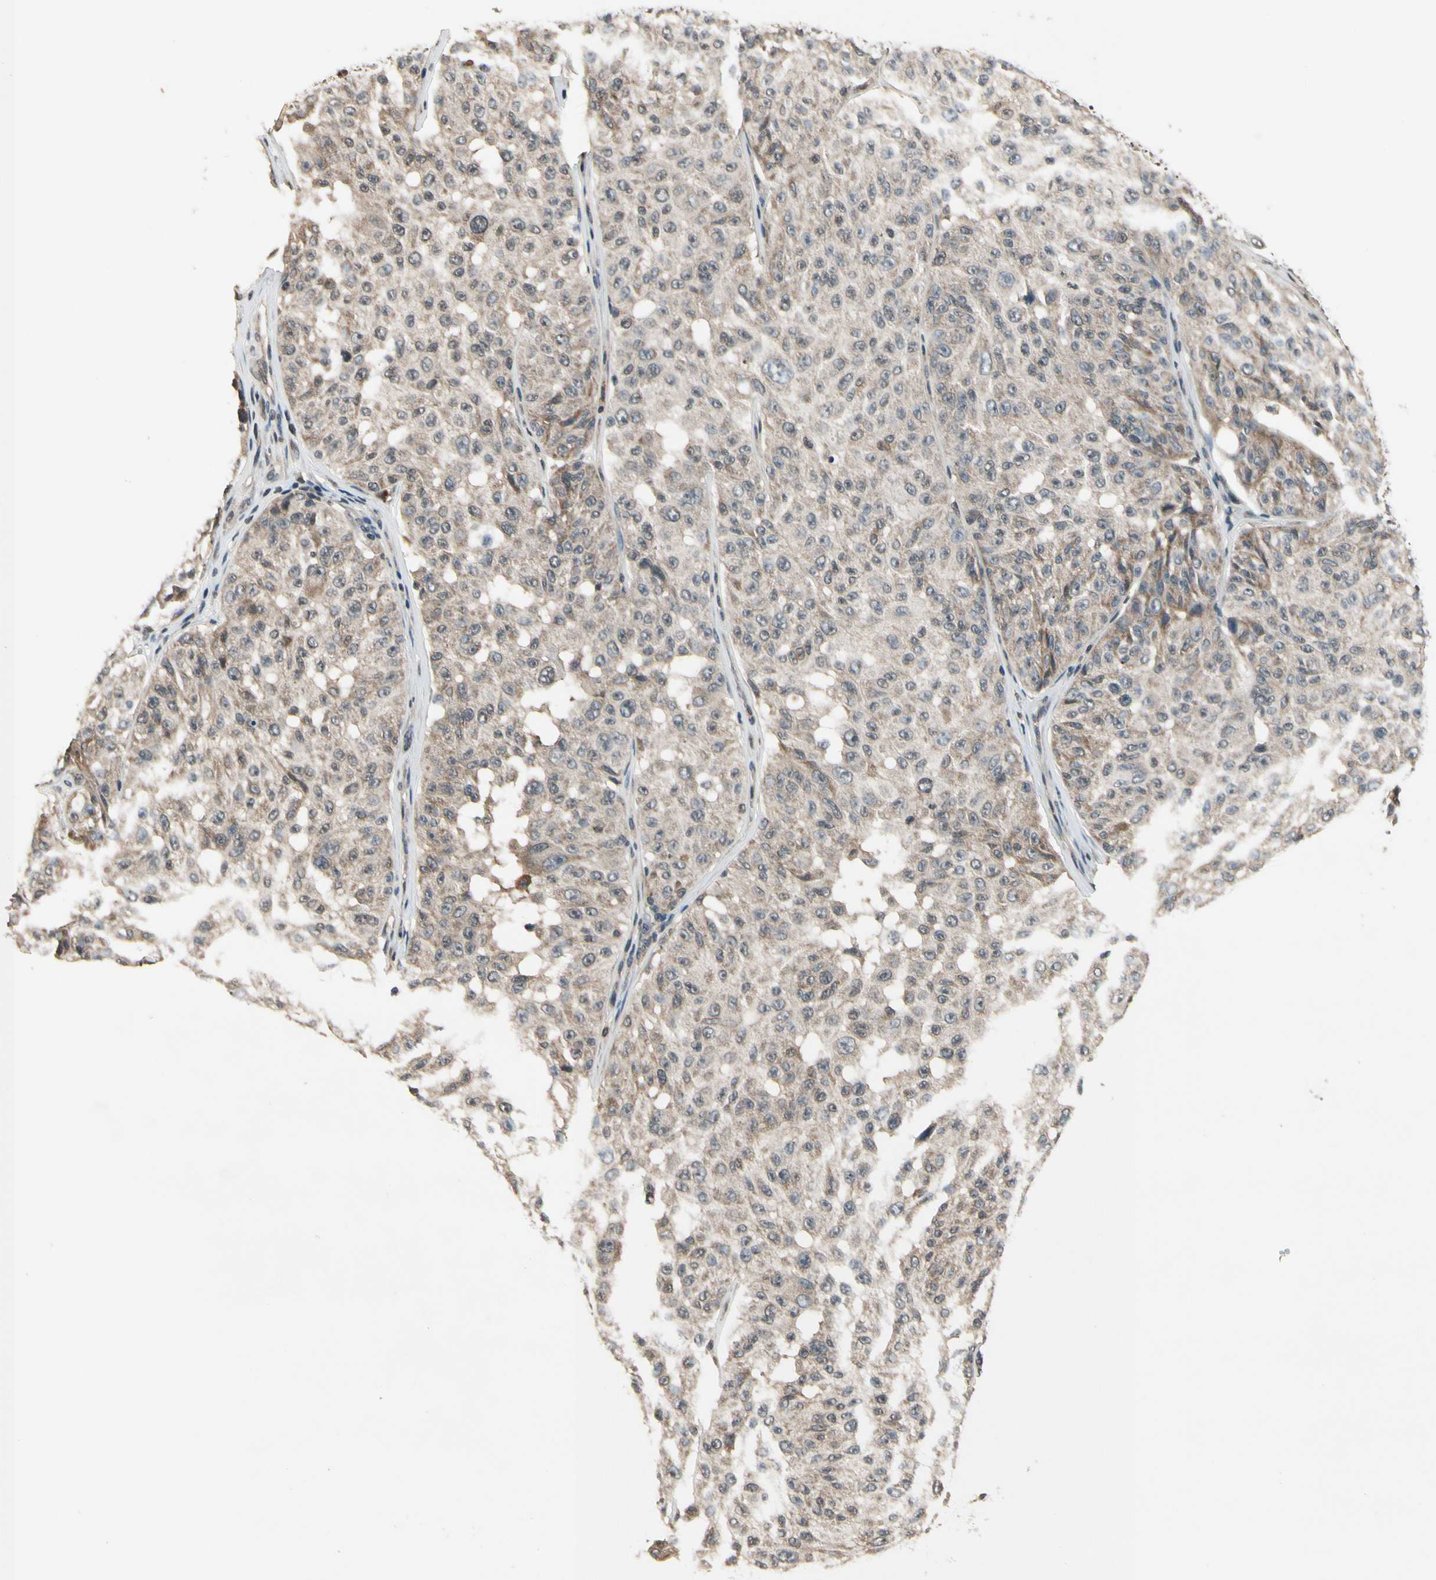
{"staining": {"intensity": "moderate", "quantity": ">75%", "location": "cytoplasmic/membranous"}, "tissue": "melanoma", "cell_type": "Tumor cells", "image_type": "cancer", "snomed": [{"axis": "morphology", "description": "Malignant melanoma, NOS"}, {"axis": "topography", "description": "Skin"}], "caption": "Malignant melanoma was stained to show a protein in brown. There is medium levels of moderate cytoplasmic/membranous staining in approximately >75% of tumor cells.", "gene": "GCLC", "patient": {"sex": "female", "age": 46}}